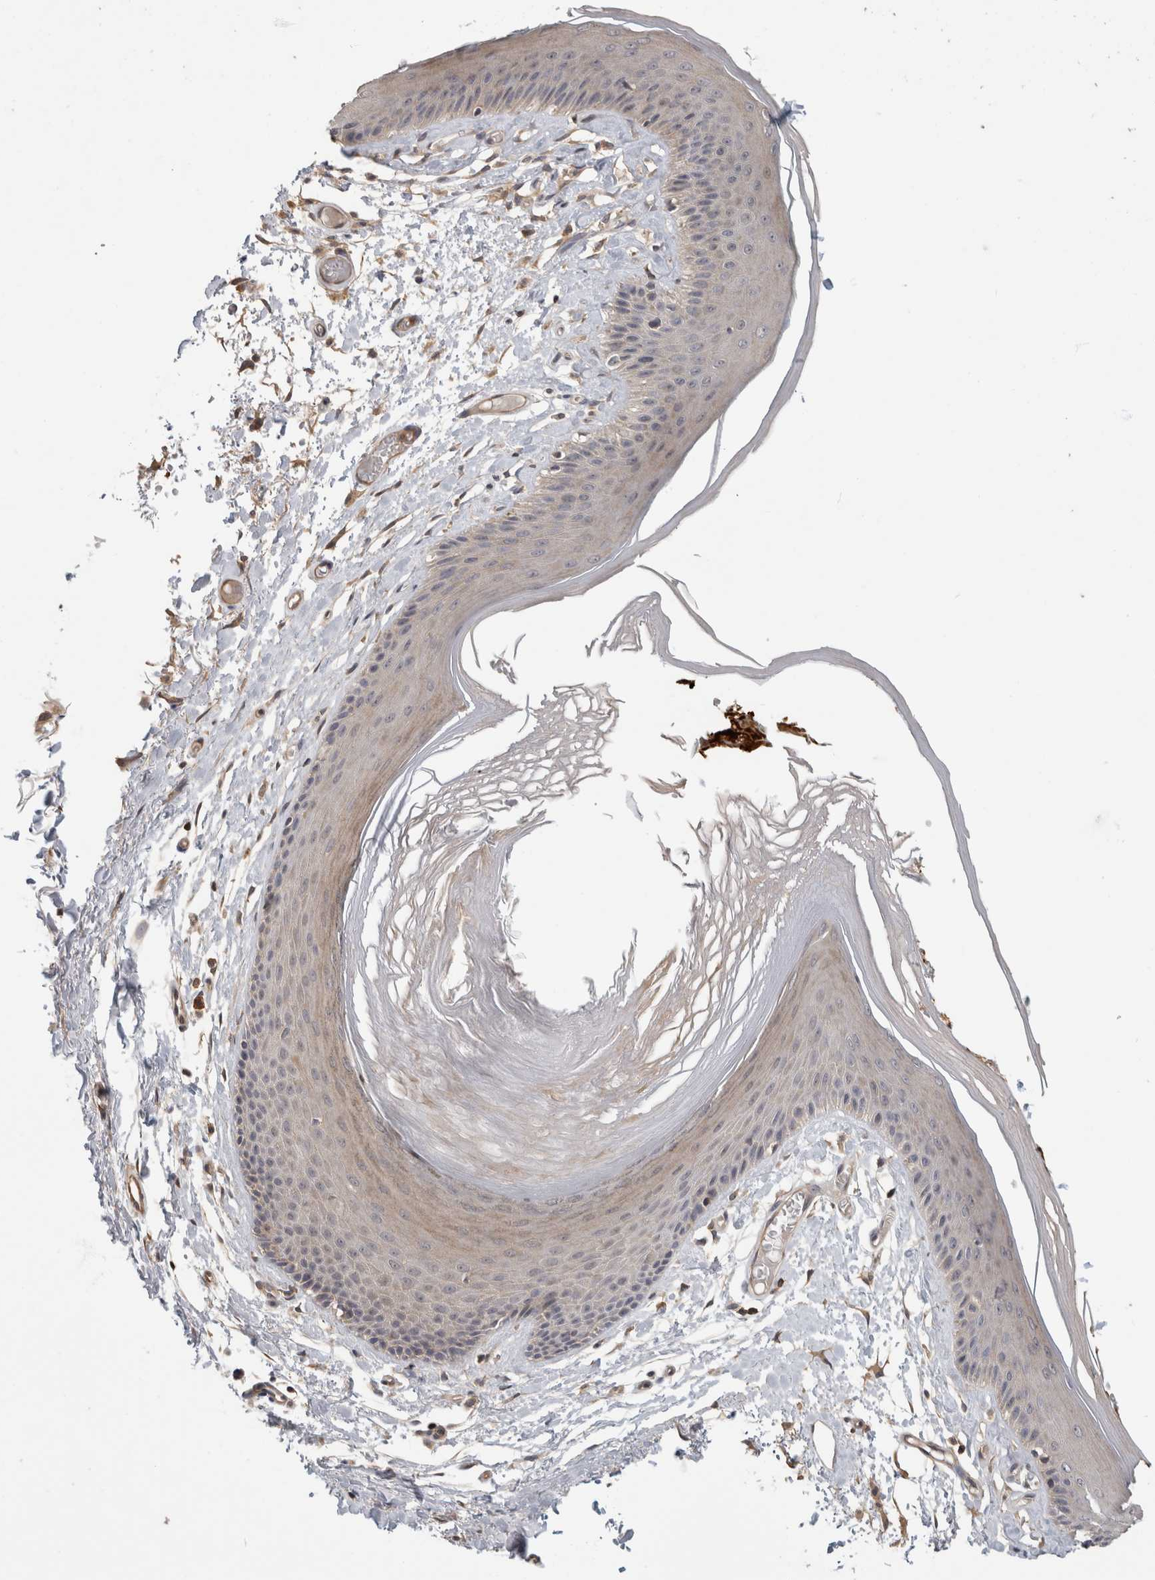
{"staining": {"intensity": "weak", "quantity": "25%-75%", "location": "cytoplasmic/membranous"}, "tissue": "skin", "cell_type": "Epidermal cells", "image_type": "normal", "snomed": [{"axis": "morphology", "description": "Normal tissue, NOS"}, {"axis": "topography", "description": "Vulva"}], "caption": "The immunohistochemical stain labels weak cytoplasmic/membranous staining in epidermal cells of normal skin. (DAB (3,3'-diaminobenzidine) IHC with brightfield microscopy, high magnification).", "gene": "PGM1", "patient": {"sex": "female", "age": 73}}